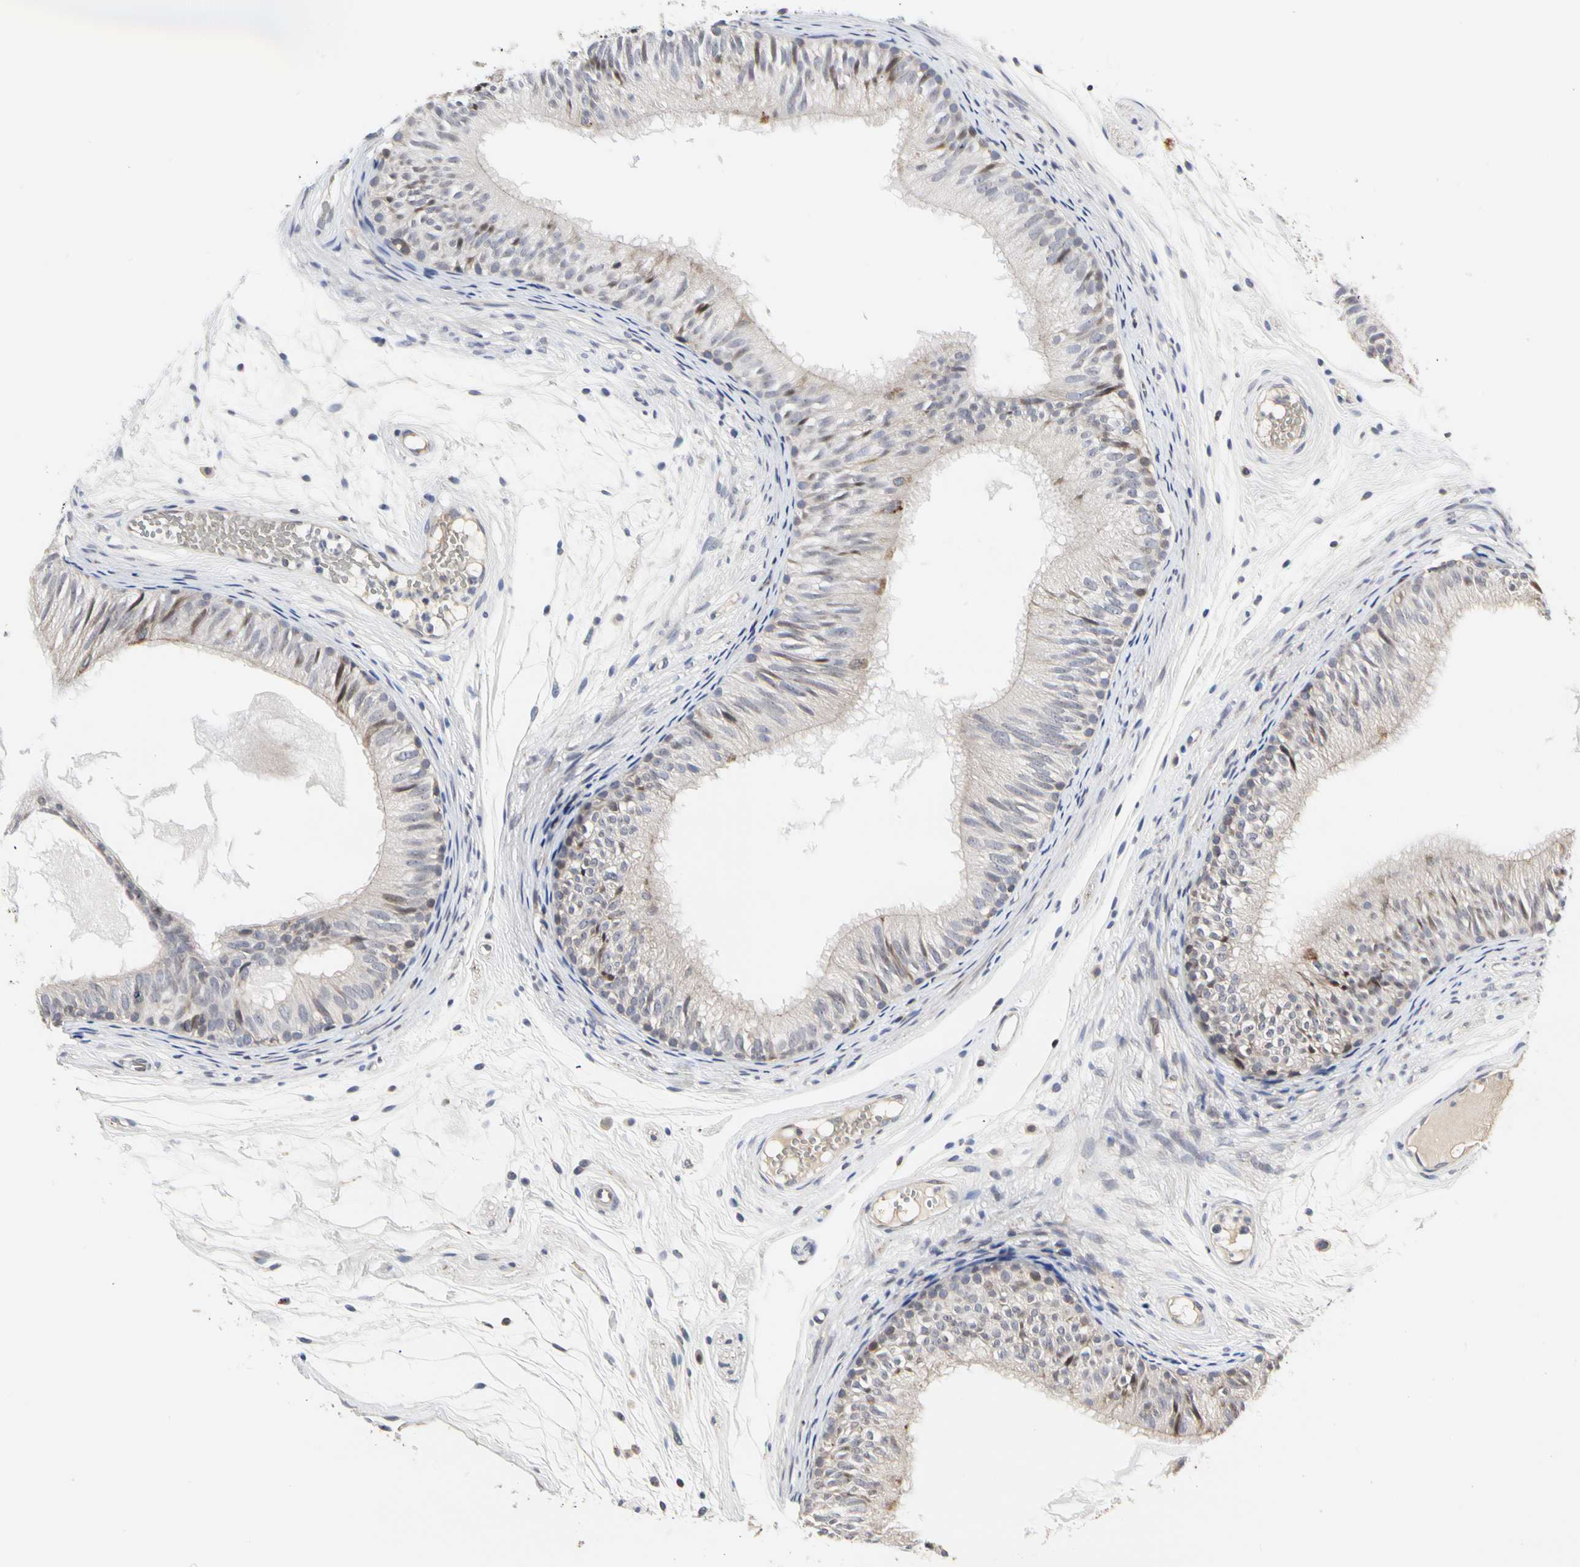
{"staining": {"intensity": "moderate", "quantity": "<25%", "location": "cytoplasmic/membranous,nuclear"}, "tissue": "epididymis", "cell_type": "Glandular cells", "image_type": "normal", "snomed": [{"axis": "morphology", "description": "Normal tissue, NOS"}, {"axis": "morphology", "description": "Atrophy, NOS"}, {"axis": "topography", "description": "Testis"}, {"axis": "topography", "description": "Epididymis"}], "caption": "A micrograph of human epididymis stained for a protein demonstrates moderate cytoplasmic/membranous,nuclear brown staining in glandular cells. Nuclei are stained in blue.", "gene": "TSKU", "patient": {"sex": "male", "age": 18}}